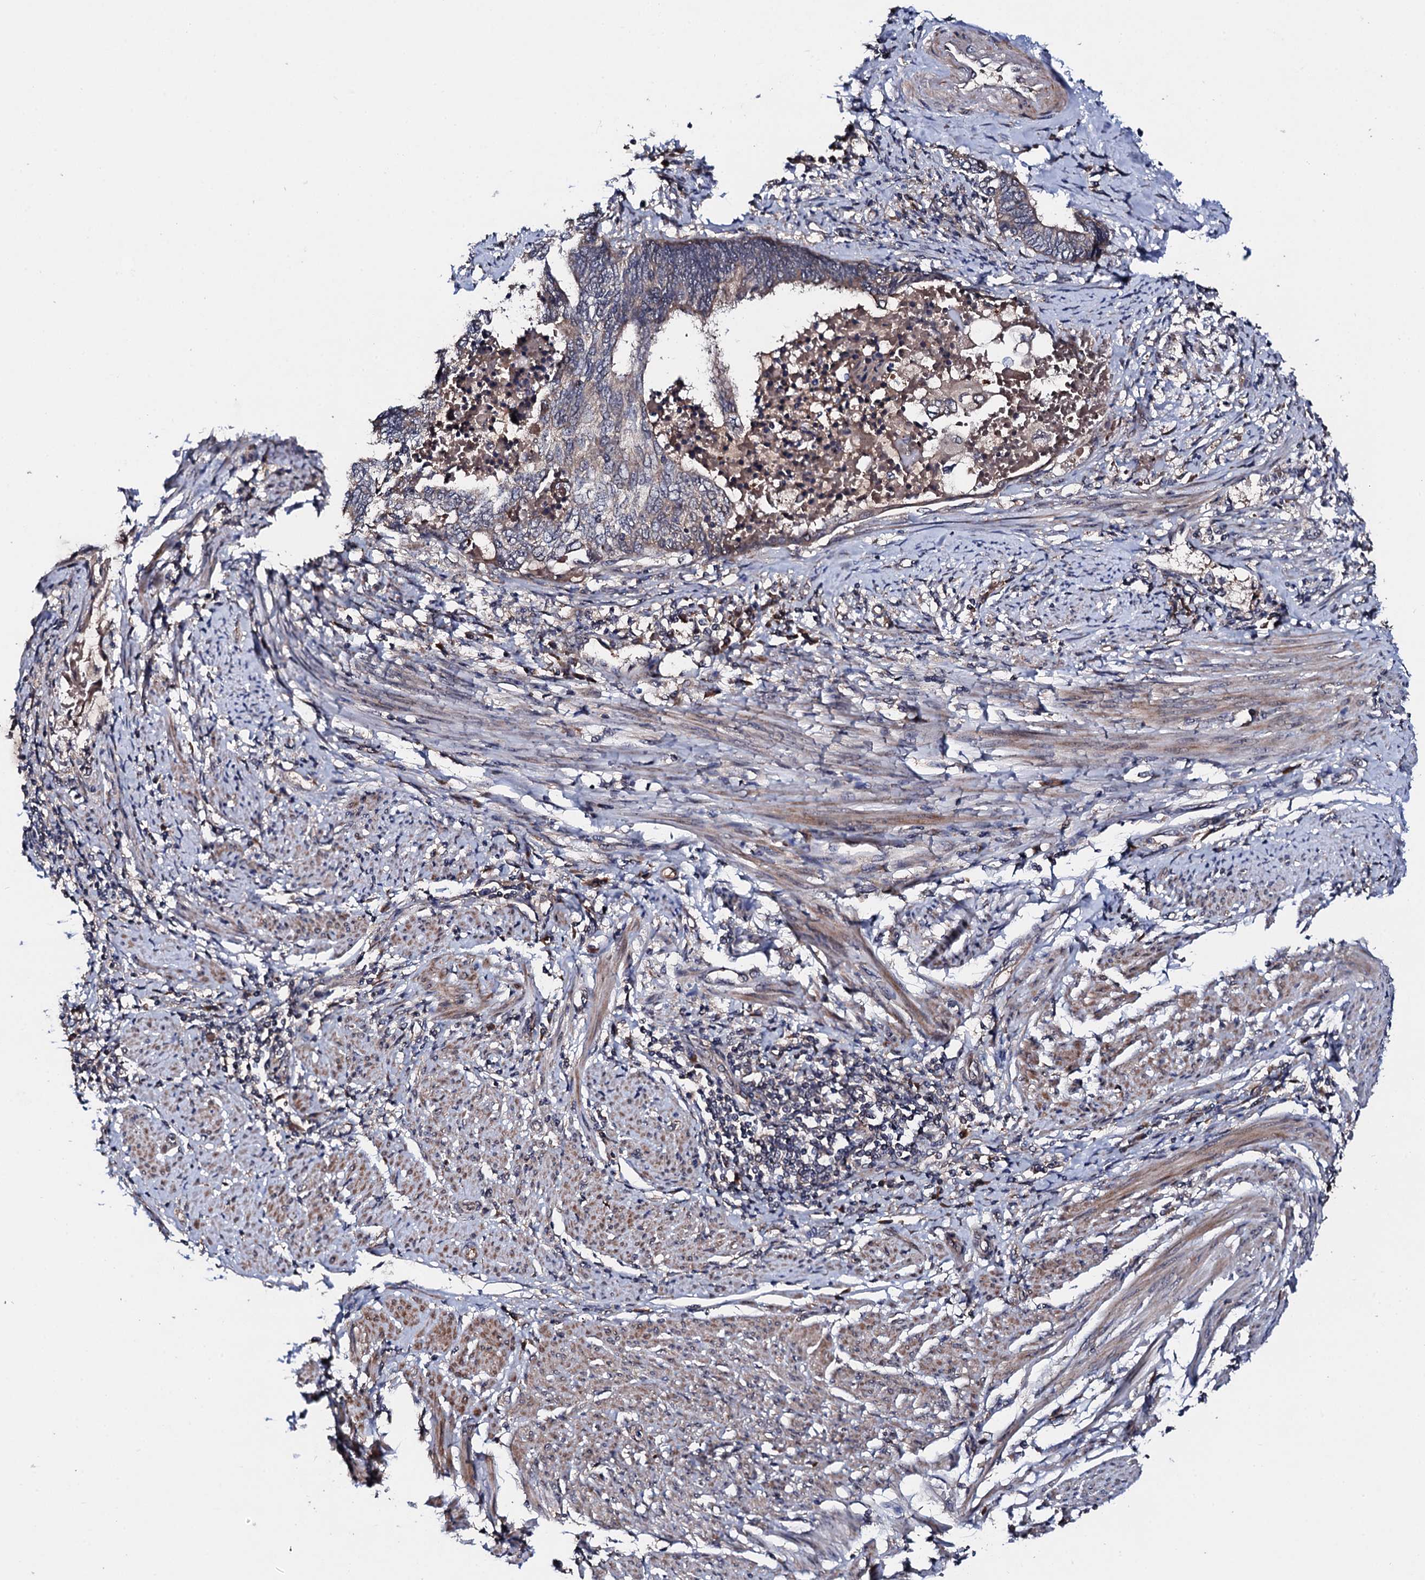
{"staining": {"intensity": "moderate", "quantity": "<25%", "location": "cytoplasmic/membranous"}, "tissue": "endometrial cancer", "cell_type": "Tumor cells", "image_type": "cancer", "snomed": [{"axis": "morphology", "description": "Adenocarcinoma, NOS"}, {"axis": "topography", "description": "Uterus"}, {"axis": "topography", "description": "Endometrium"}], "caption": "IHC image of neoplastic tissue: endometrial cancer (adenocarcinoma) stained using IHC demonstrates low levels of moderate protein expression localized specifically in the cytoplasmic/membranous of tumor cells, appearing as a cytoplasmic/membranous brown color.", "gene": "IP6K1", "patient": {"sex": "female", "age": 70}}